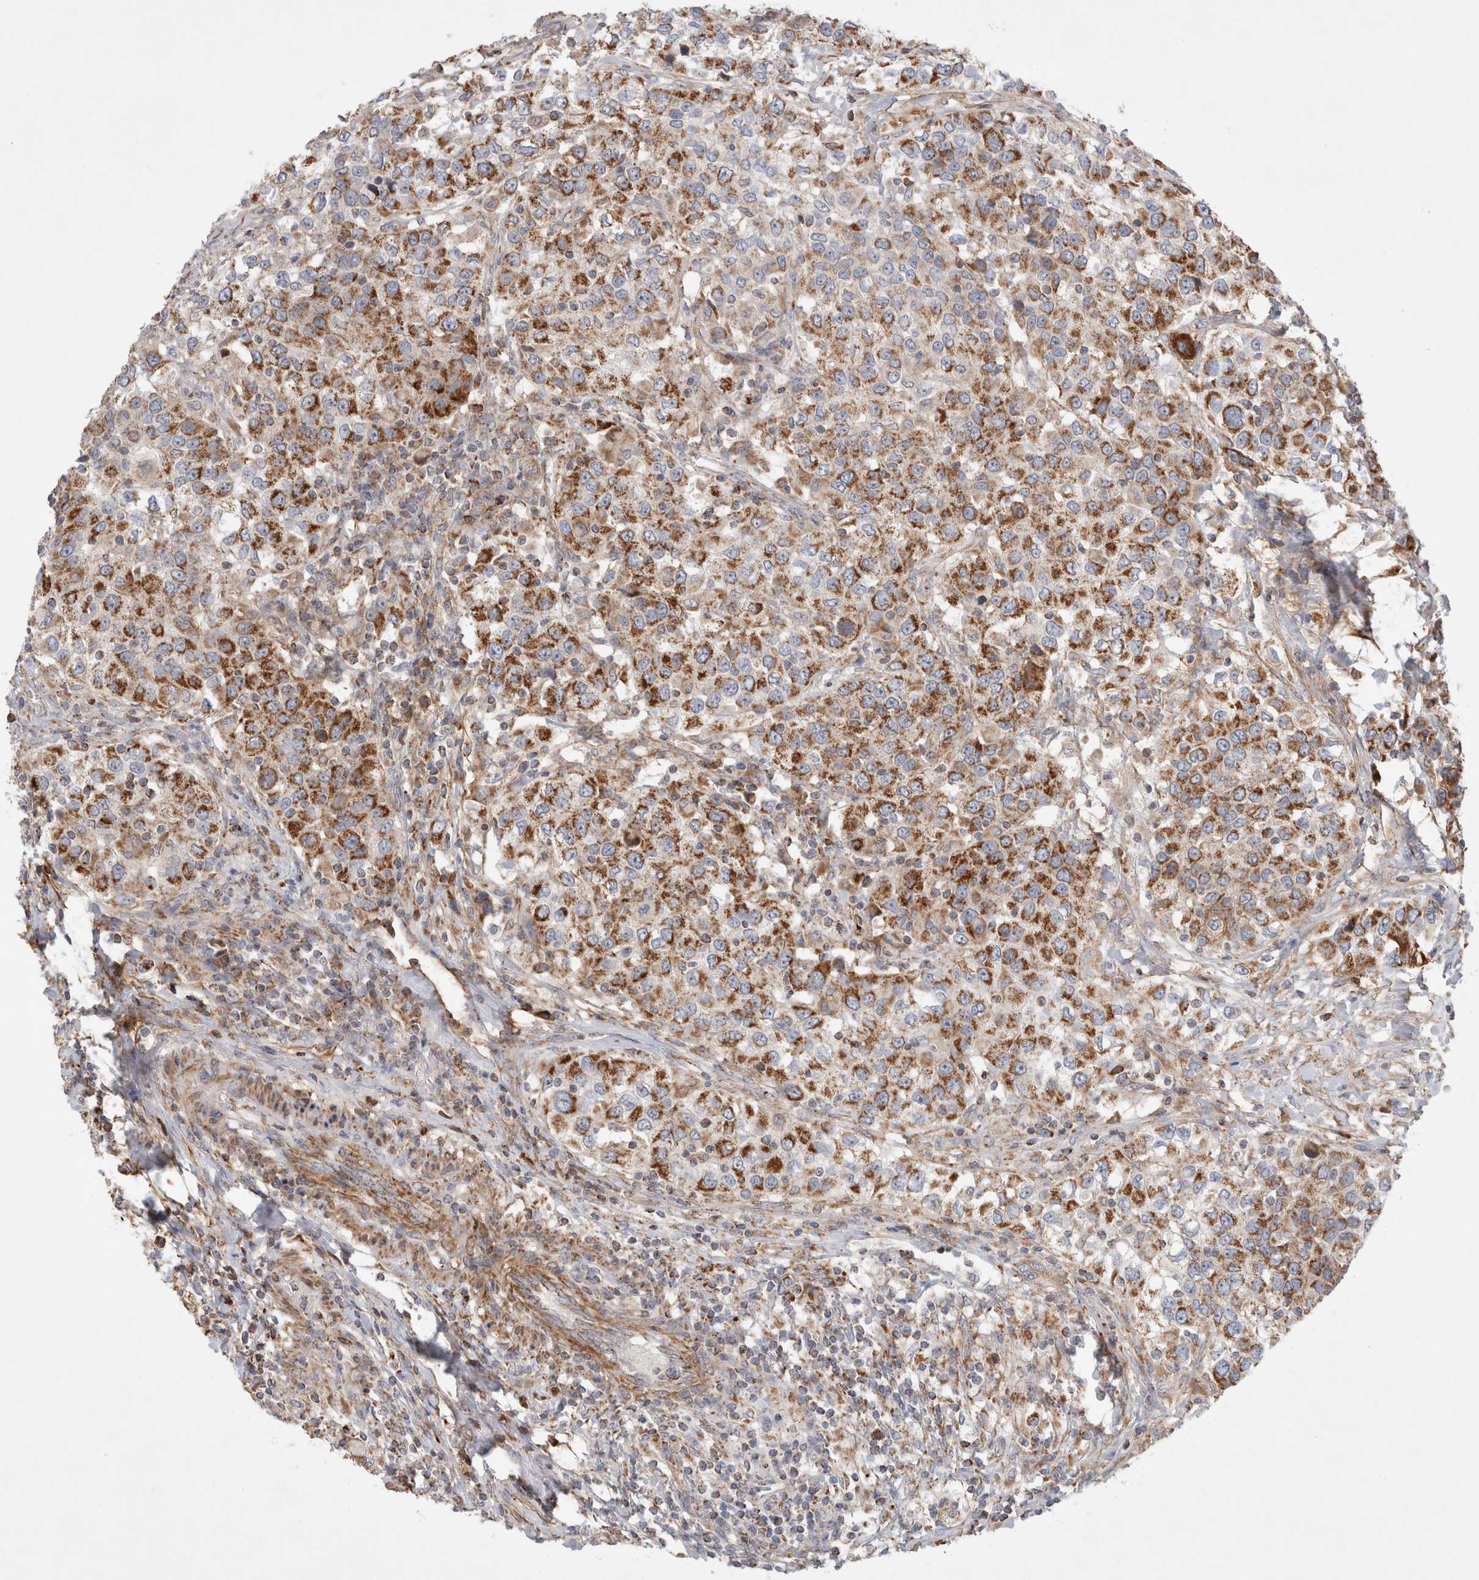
{"staining": {"intensity": "moderate", "quantity": ">75%", "location": "cytoplasmic/membranous"}, "tissue": "urothelial cancer", "cell_type": "Tumor cells", "image_type": "cancer", "snomed": [{"axis": "morphology", "description": "Urothelial carcinoma, High grade"}, {"axis": "topography", "description": "Urinary bladder"}], "caption": "This image reveals immunohistochemistry staining of human urothelial cancer, with medium moderate cytoplasmic/membranous positivity in about >75% of tumor cells.", "gene": "MRPS28", "patient": {"sex": "female", "age": 80}}